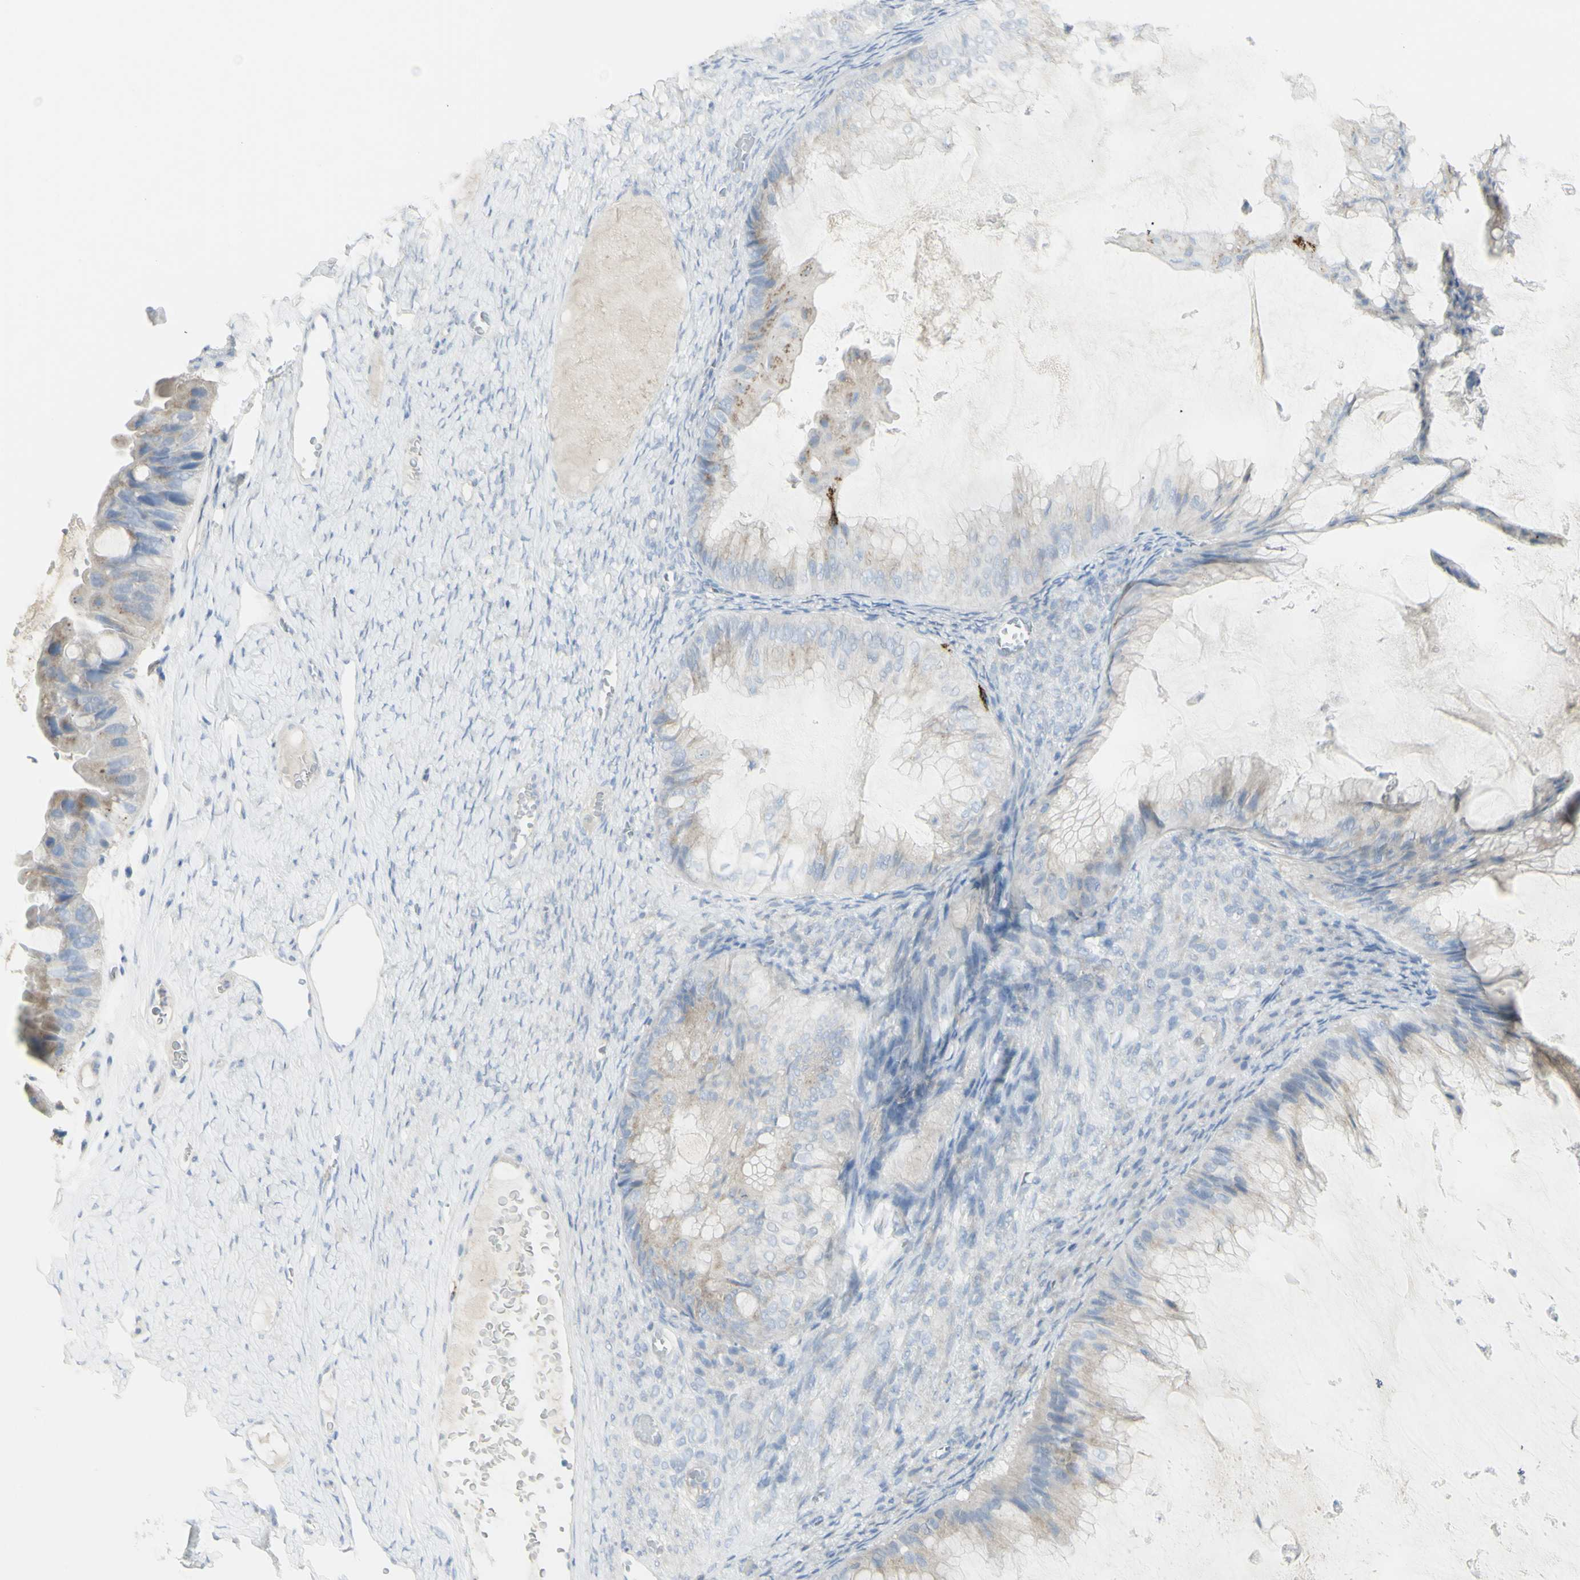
{"staining": {"intensity": "weak", "quantity": "<25%", "location": "cytoplasmic/membranous"}, "tissue": "ovarian cancer", "cell_type": "Tumor cells", "image_type": "cancer", "snomed": [{"axis": "morphology", "description": "Cystadenocarcinoma, mucinous, NOS"}, {"axis": "topography", "description": "Ovary"}], "caption": "Mucinous cystadenocarcinoma (ovarian) was stained to show a protein in brown. There is no significant staining in tumor cells. (Brightfield microscopy of DAB (3,3'-diaminobenzidine) immunohistochemistry at high magnification).", "gene": "CD207", "patient": {"sex": "female", "age": 61}}